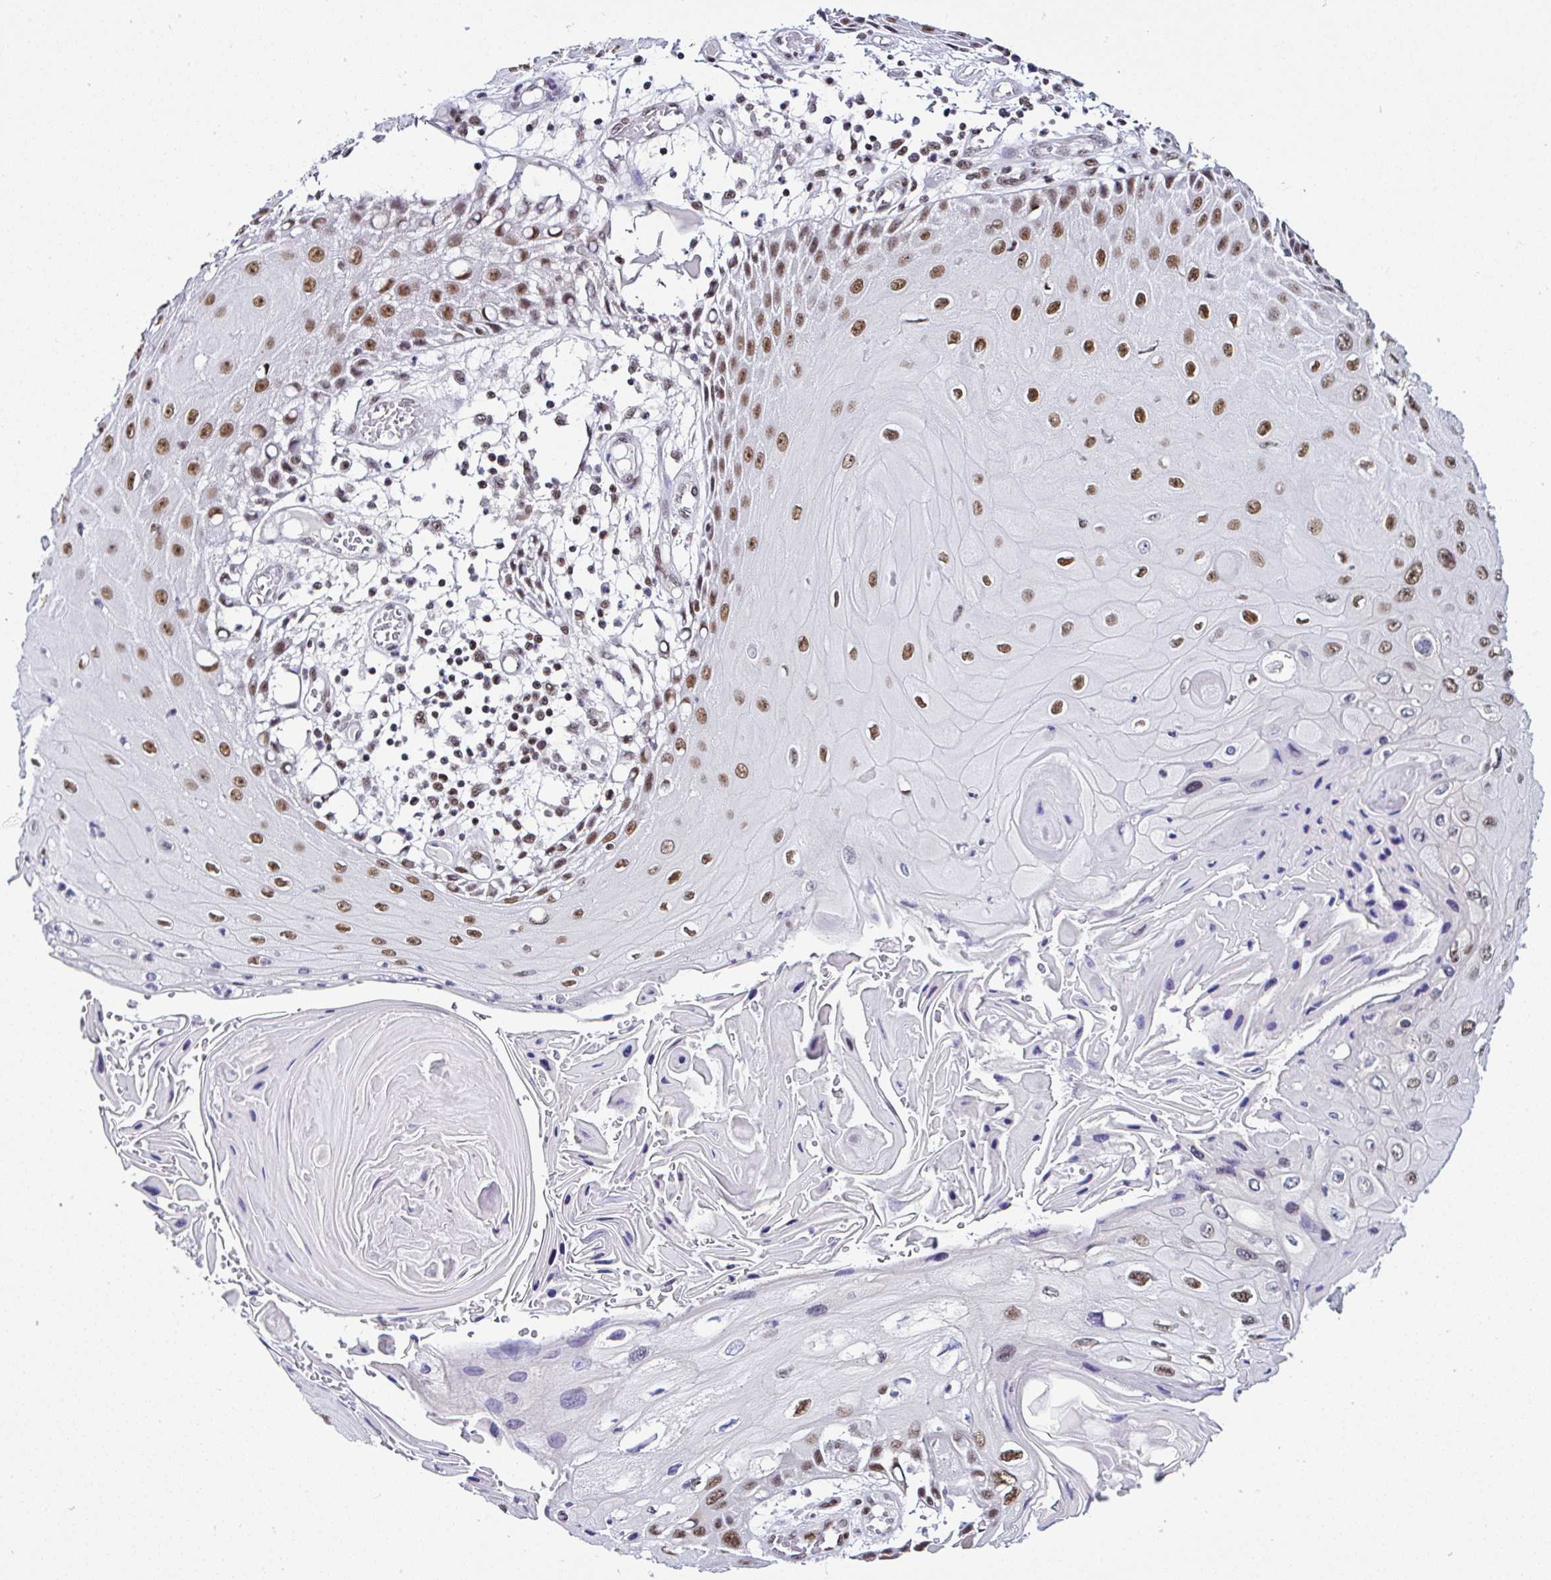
{"staining": {"intensity": "strong", "quantity": ">75%", "location": "nuclear"}, "tissue": "skin cancer", "cell_type": "Tumor cells", "image_type": "cancer", "snomed": [{"axis": "morphology", "description": "Squamous cell carcinoma, NOS"}, {"axis": "topography", "description": "Skin"}, {"axis": "topography", "description": "Vulva"}], "caption": "IHC photomicrograph of neoplastic tissue: human skin cancer (squamous cell carcinoma) stained using immunohistochemistry demonstrates high levels of strong protein expression localized specifically in the nuclear of tumor cells, appearing as a nuclear brown color.", "gene": "DR1", "patient": {"sex": "female", "age": 44}}